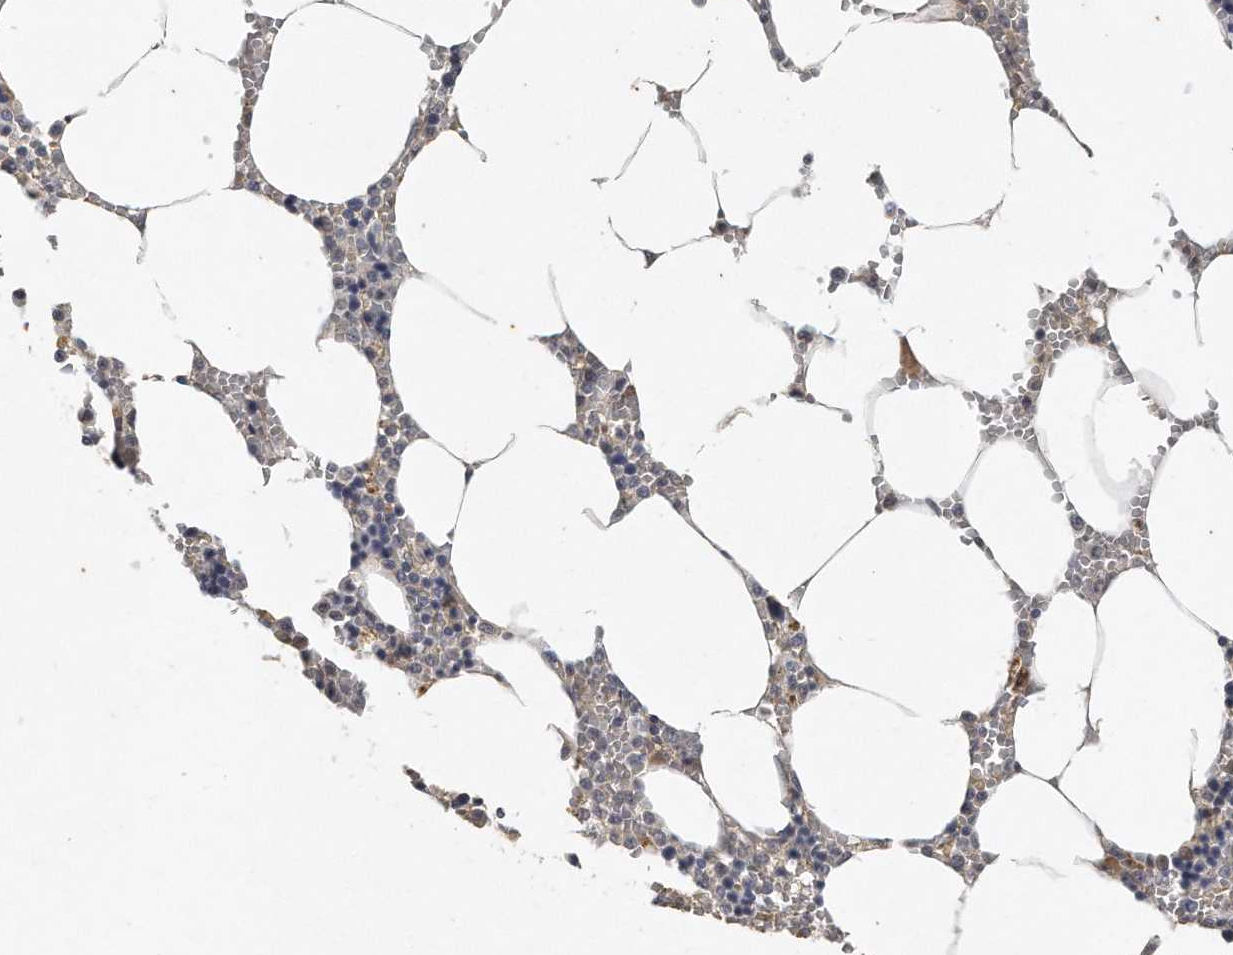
{"staining": {"intensity": "moderate", "quantity": "<25%", "location": "cytoplasmic/membranous"}, "tissue": "bone marrow", "cell_type": "Hematopoietic cells", "image_type": "normal", "snomed": [{"axis": "morphology", "description": "Normal tissue, NOS"}, {"axis": "topography", "description": "Bone marrow"}], "caption": "DAB (3,3'-diaminobenzidine) immunohistochemical staining of benign bone marrow reveals moderate cytoplasmic/membranous protein expression in approximately <25% of hematopoietic cells.", "gene": "CAMK1", "patient": {"sex": "male", "age": 70}}